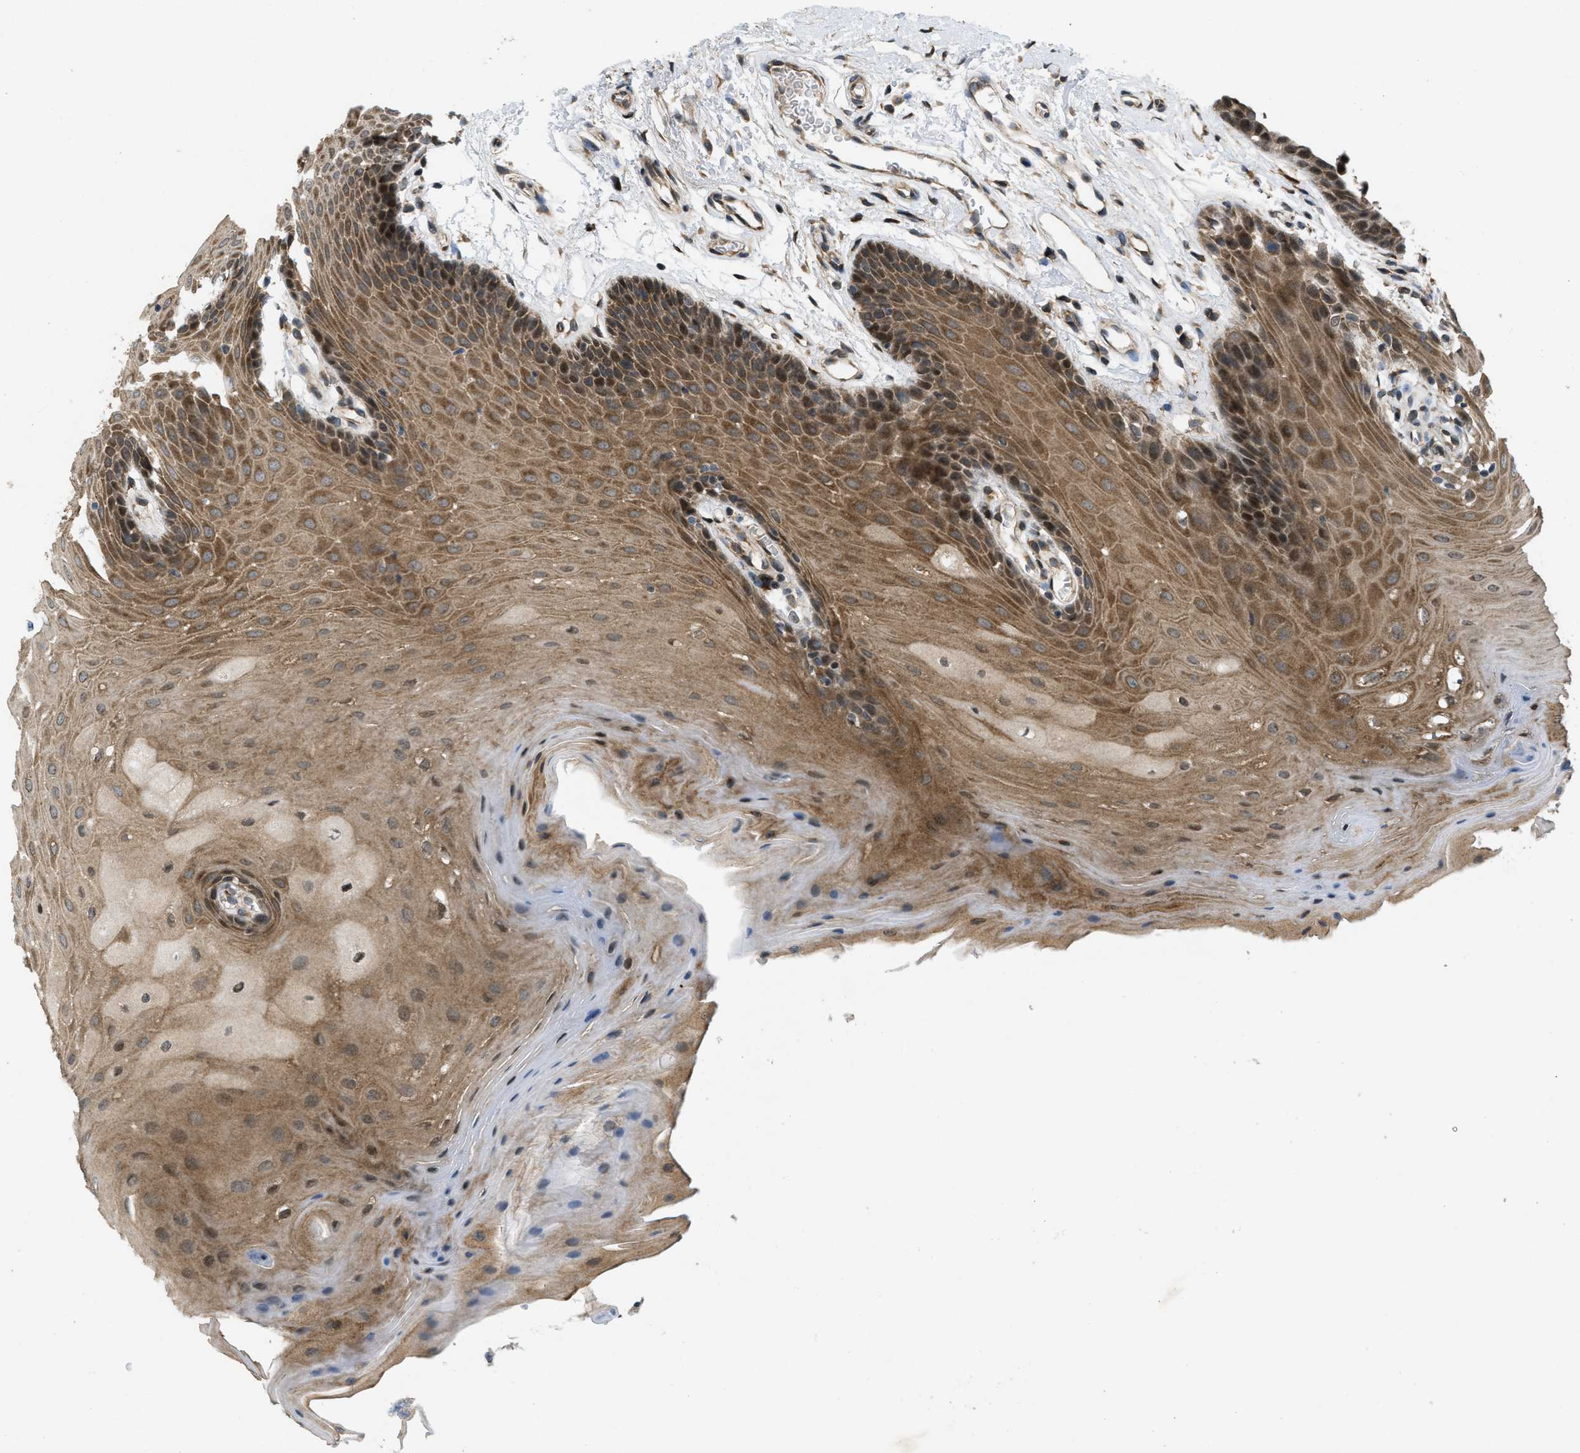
{"staining": {"intensity": "moderate", "quantity": ">75%", "location": "cytoplasmic/membranous"}, "tissue": "oral mucosa", "cell_type": "Squamous epithelial cells", "image_type": "normal", "snomed": [{"axis": "morphology", "description": "Normal tissue, NOS"}, {"axis": "morphology", "description": "Squamous cell carcinoma, NOS"}, {"axis": "topography", "description": "Oral tissue"}, {"axis": "topography", "description": "Head-Neck"}], "caption": "Oral mucosa stained for a protein displays moderate cytoplasmic/membranous positivity in squamous epithelial cells. (DAB IHC with brightfield microscopy, high magnification).", "gene": "IFNLR1", "patient": {"sex": "male", "age": 71}}